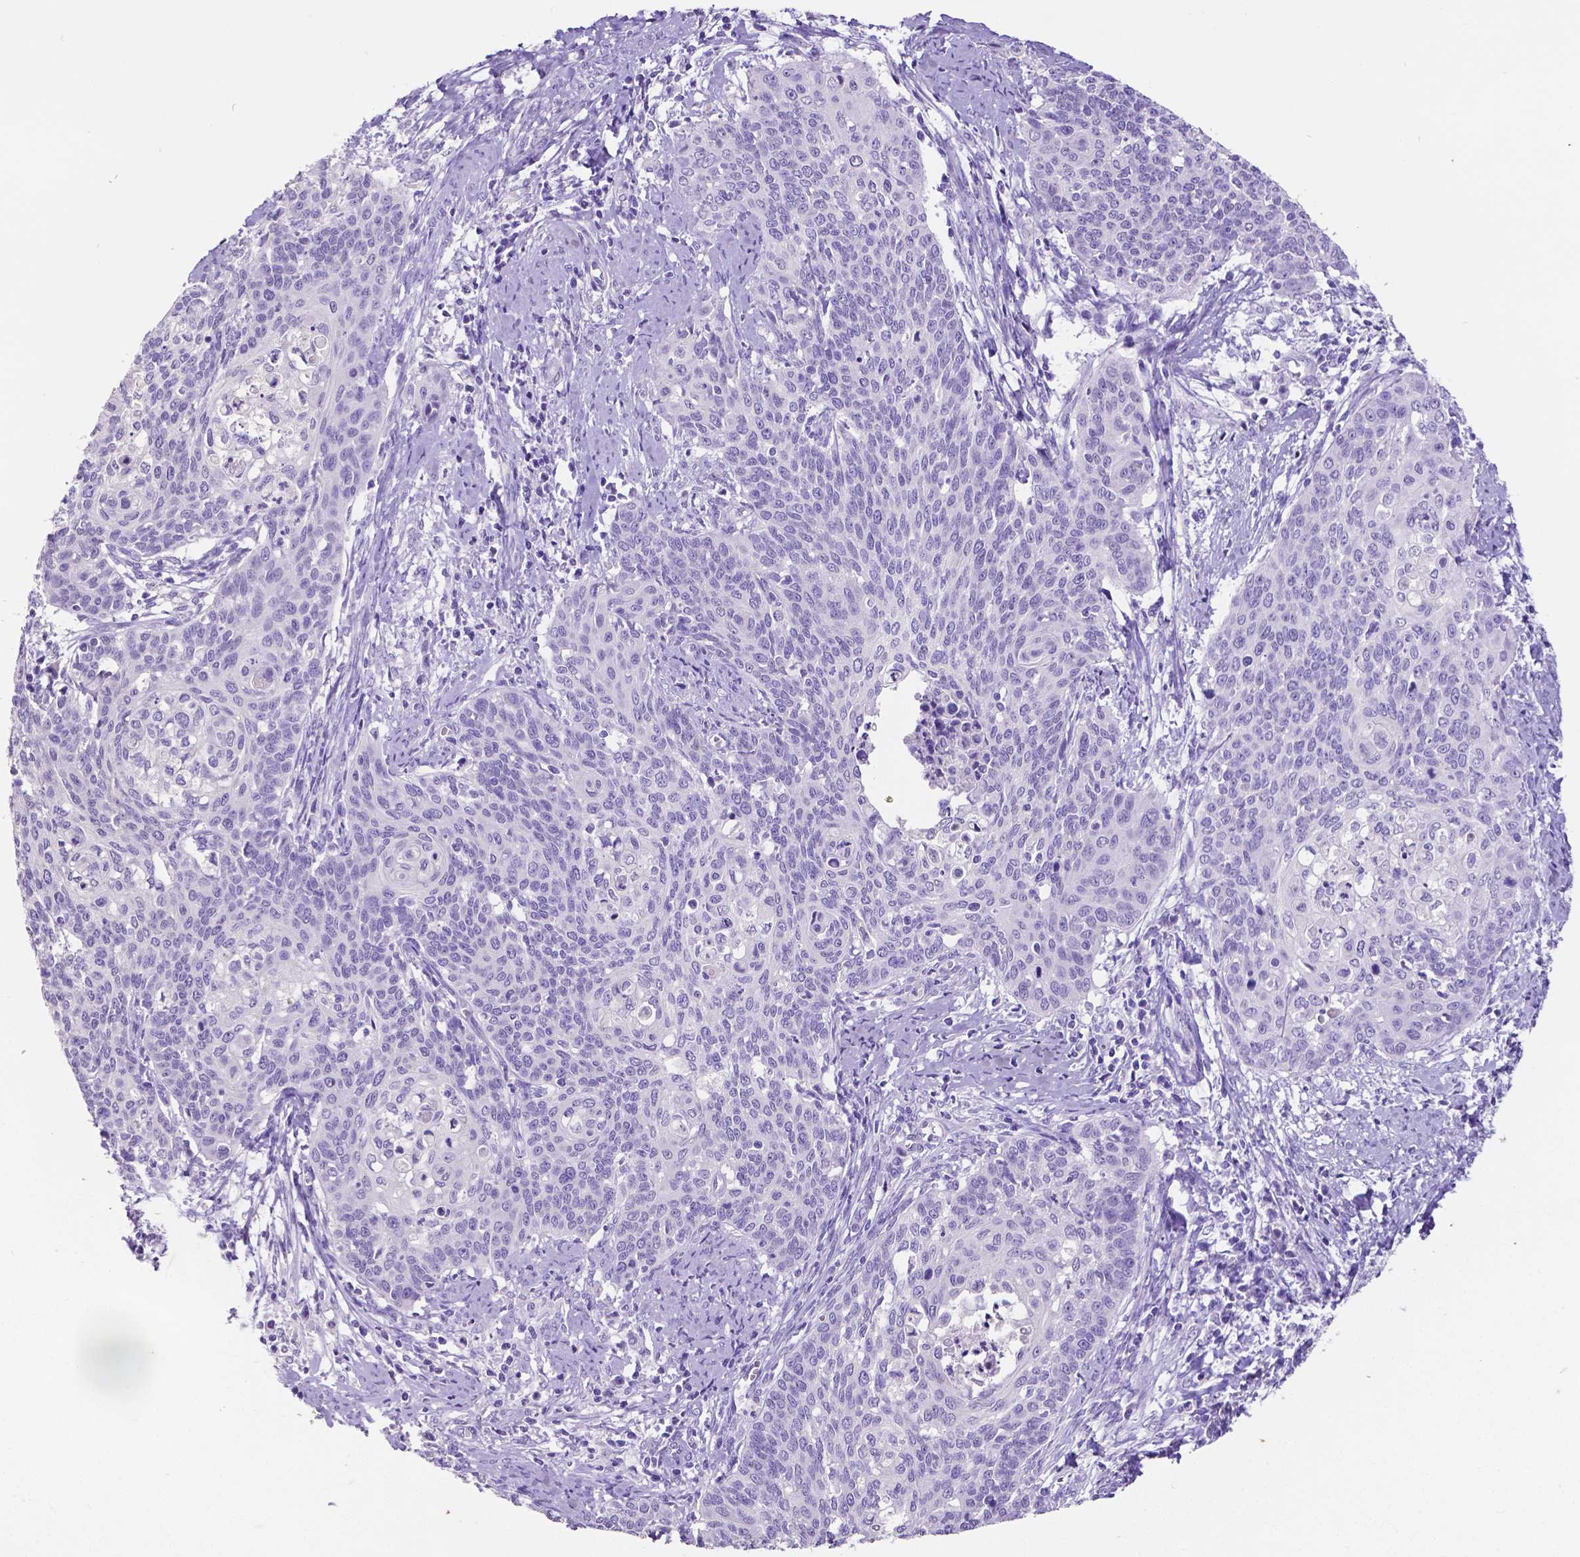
{"staining": {"intensity": "negative", "quantity": "none", "location": "none"}, "tissue": "cervical cancer", "cell_type": "Tumor cells", "image_type": "cancer", "snomed": [{"axis": "morphology", "description": "Normal tissue, NOS"}, {"axis": "morphology", "description": "Squamous cell carcinoma, NOS"}, {"axis": "topography", "description": "Cervix"}], "caption": "An image of human cervical squamous cell carcinoma is negative for staining in tumor cells. The staining is performed using DAB brown chromogen with nuclei counter-stained in using hematoxylin.", "gene": "SATB2", "patient": {"sex": "female", "age": 39}}